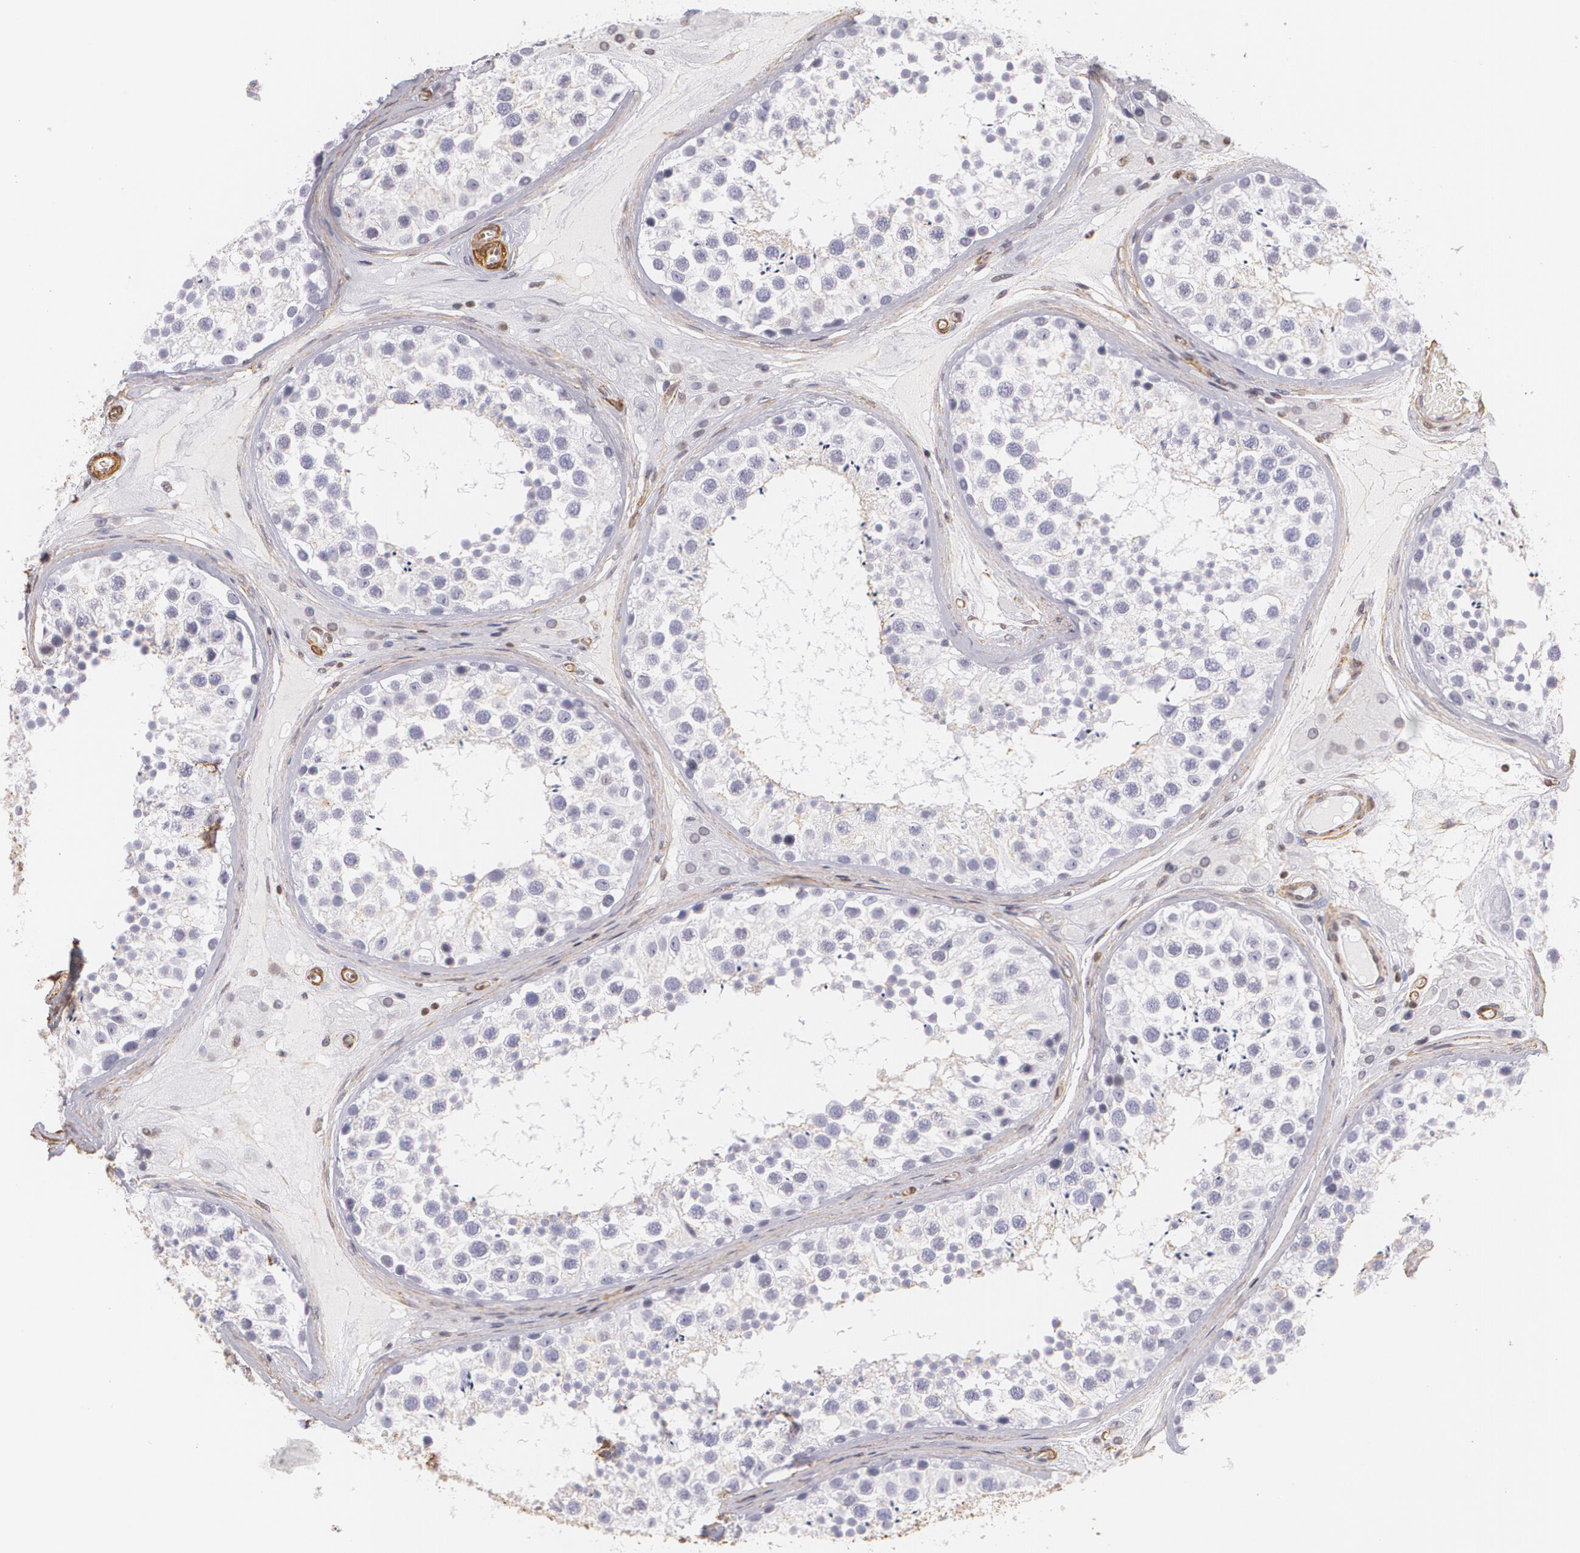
{"staining": {"intensity": "negative", "quantity": "none", "location": "none"}, "tissue": "testis", "cell_type": "Cells in seminiferous ducts", "image_type": "normal", "snomed": [{"axis": "morphology", "description": "Normal tissue, NOS"}, {"axis": "topography", "description": "Testis"}], "caption": "Immunohistochemistry (IHC) of normal human testis displays no staining in cells in seminiferous ducts.", "gene": "VAMP1", "patient": {"sex": "male", "age": 46}}